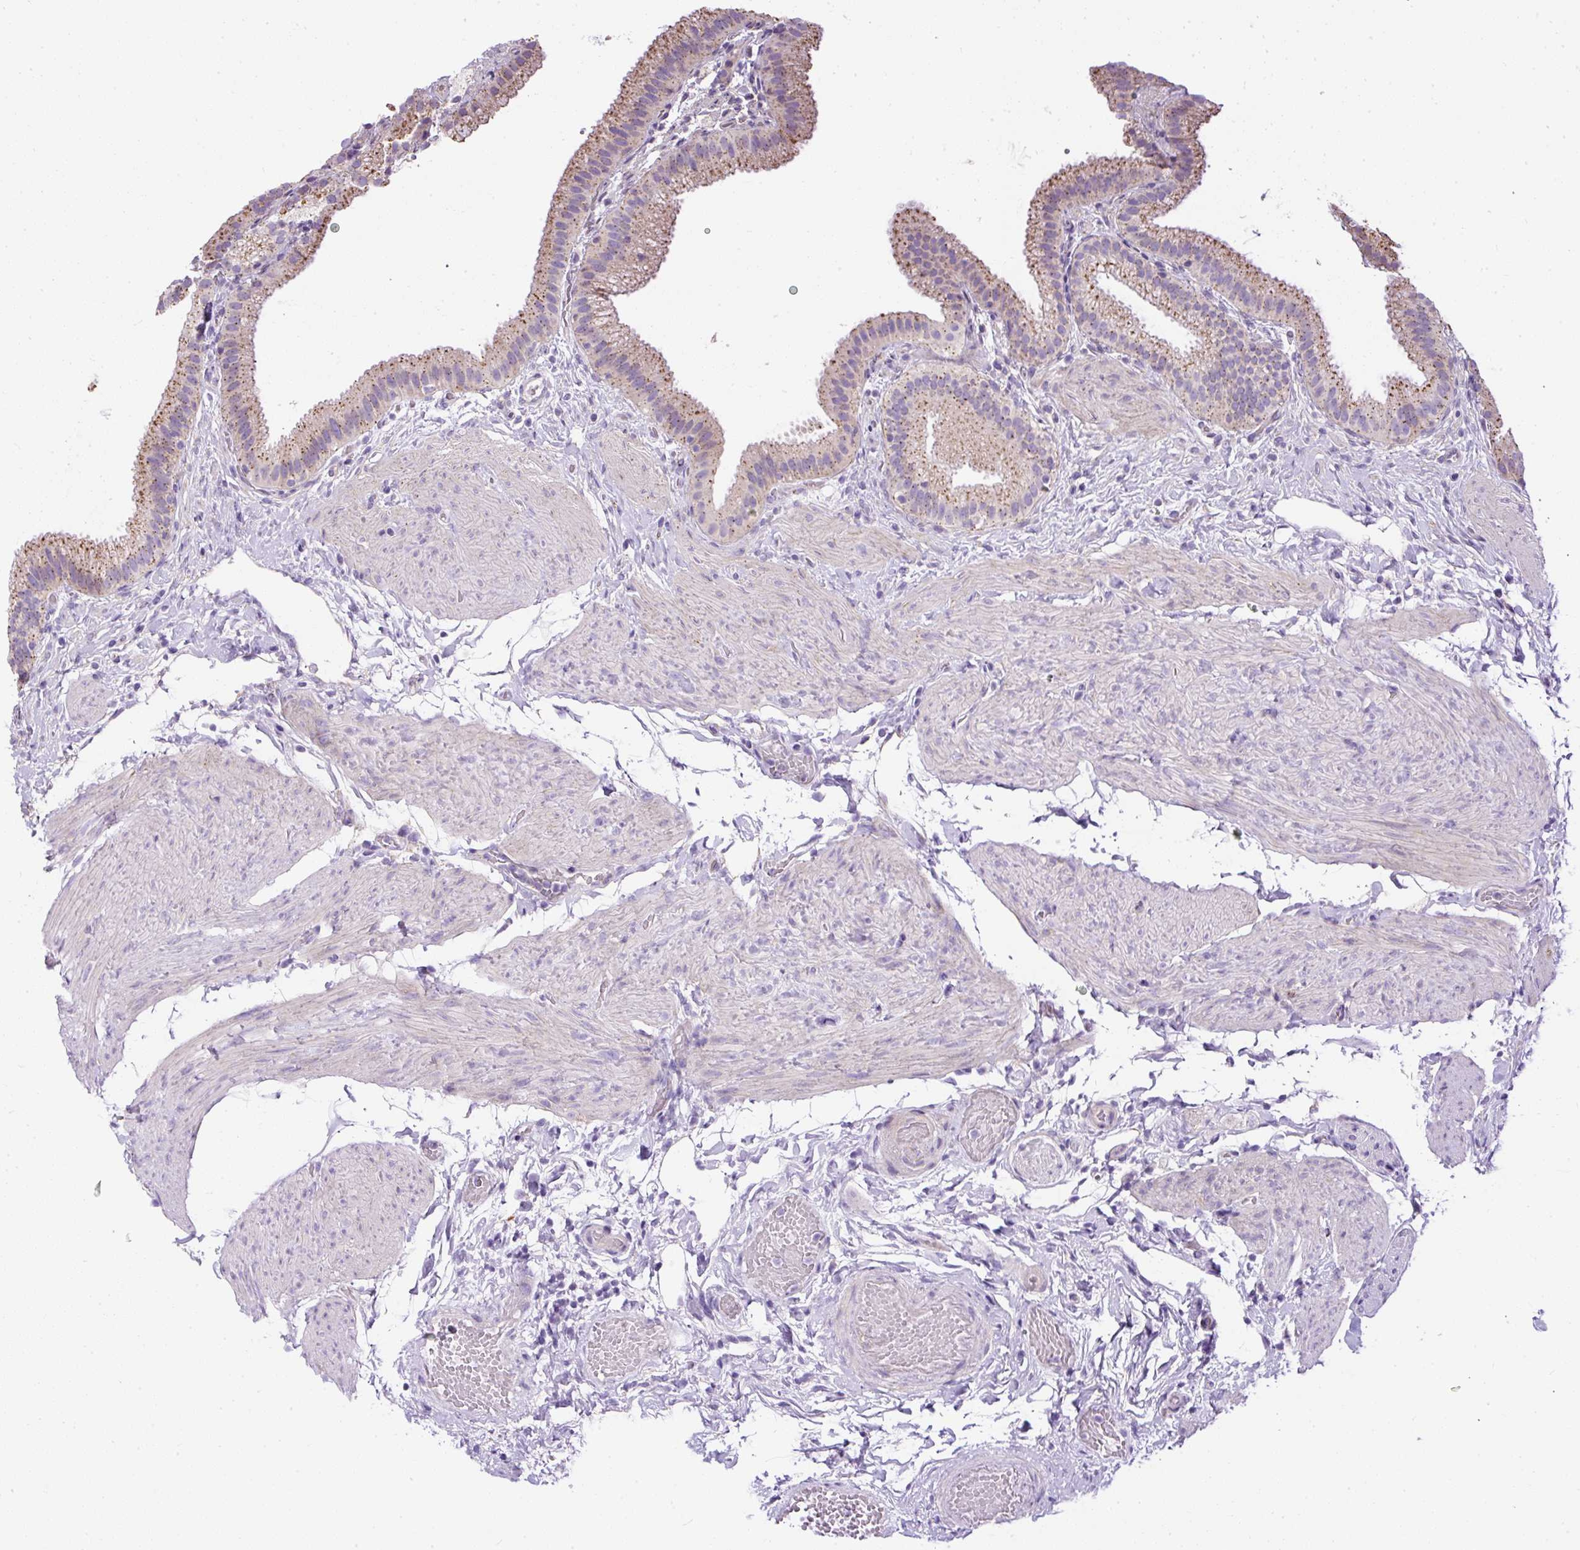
{"staining": {"intensity": "moderate", "quantity": "25%-75%", "location": "cytoplasmic/membranous"}, "tissue": "gallbladder", "cell_type": "Glandular cells", "image_type": "normal", "snomed": [{"axis": "morphology", "description": "Normal tissue, NOS"}, {"axis": "topography", "description": "Gallbladder"}], "caption": "Human gallbladder stained with a brown dye exhibits moderate cytoplasmic/membranous positive positivity in about 25%-75% of glandular cells.", "gene": "CFAP47", "patient": {"sex": "female", "age": 63}}